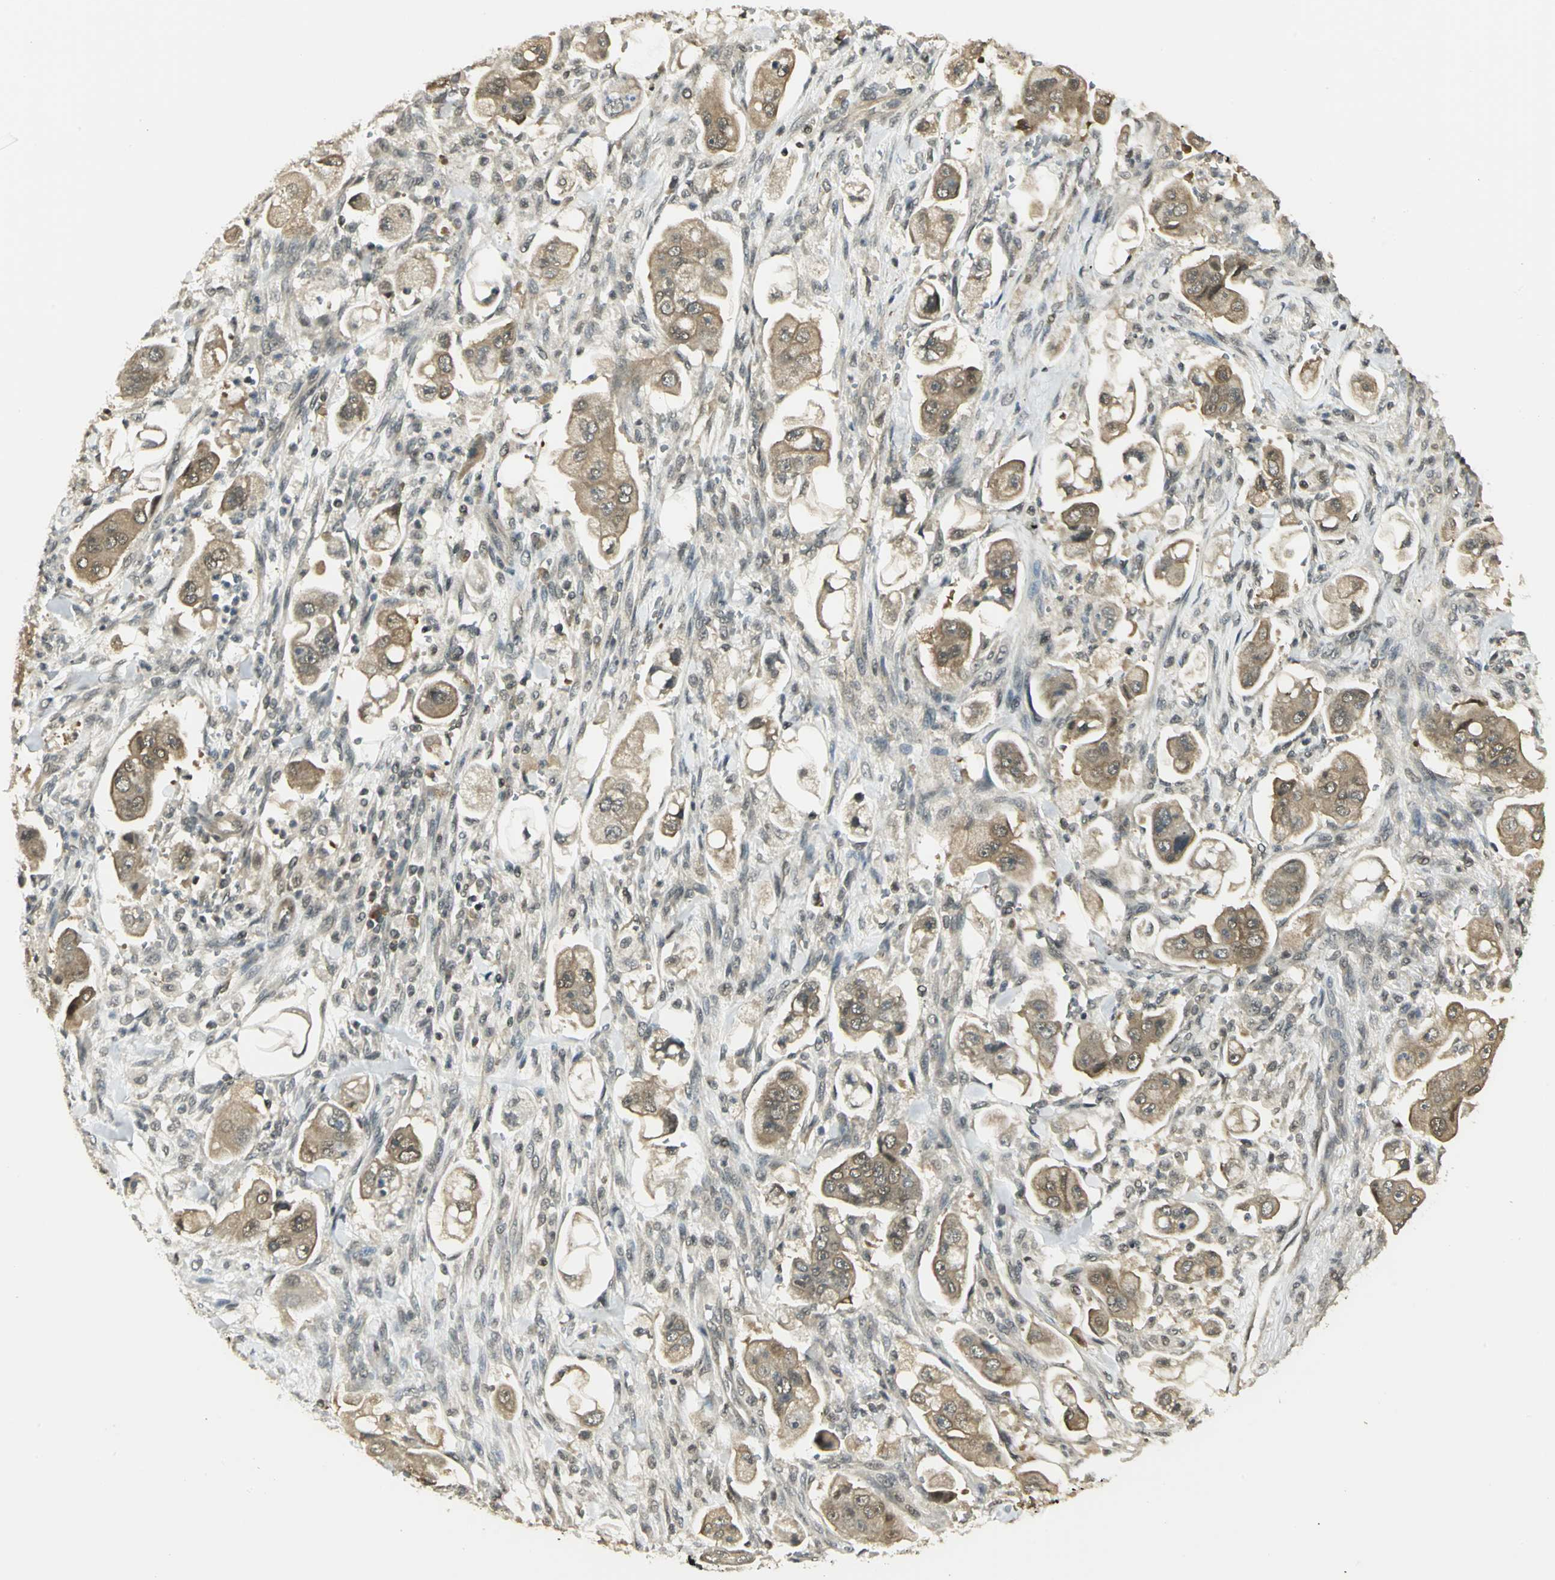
{"staining": {"intensity": "moderate", "quantity": ">75%", "location": "cytoplasmic/membranous"}, "tissue": "stomach cancer", "cell_type": "Tumor cells", "image_type": "cancer", "snomed": [{"axis": "morphology", "description": "Adenocarcinoma, NOS"}, {"axis": "topography", "description": "Stomach"}], "caption": "Stomach adenocarcinoma tissue displays moderate cytoplasmic/membranous expression in about >75% of tumor cells Immunohistochemistry (ihc) stains the protein of interest in brown and the nuclei are stained blue.", "gene": "CDC34", "patient": {"sex": "male", "age": 62}}